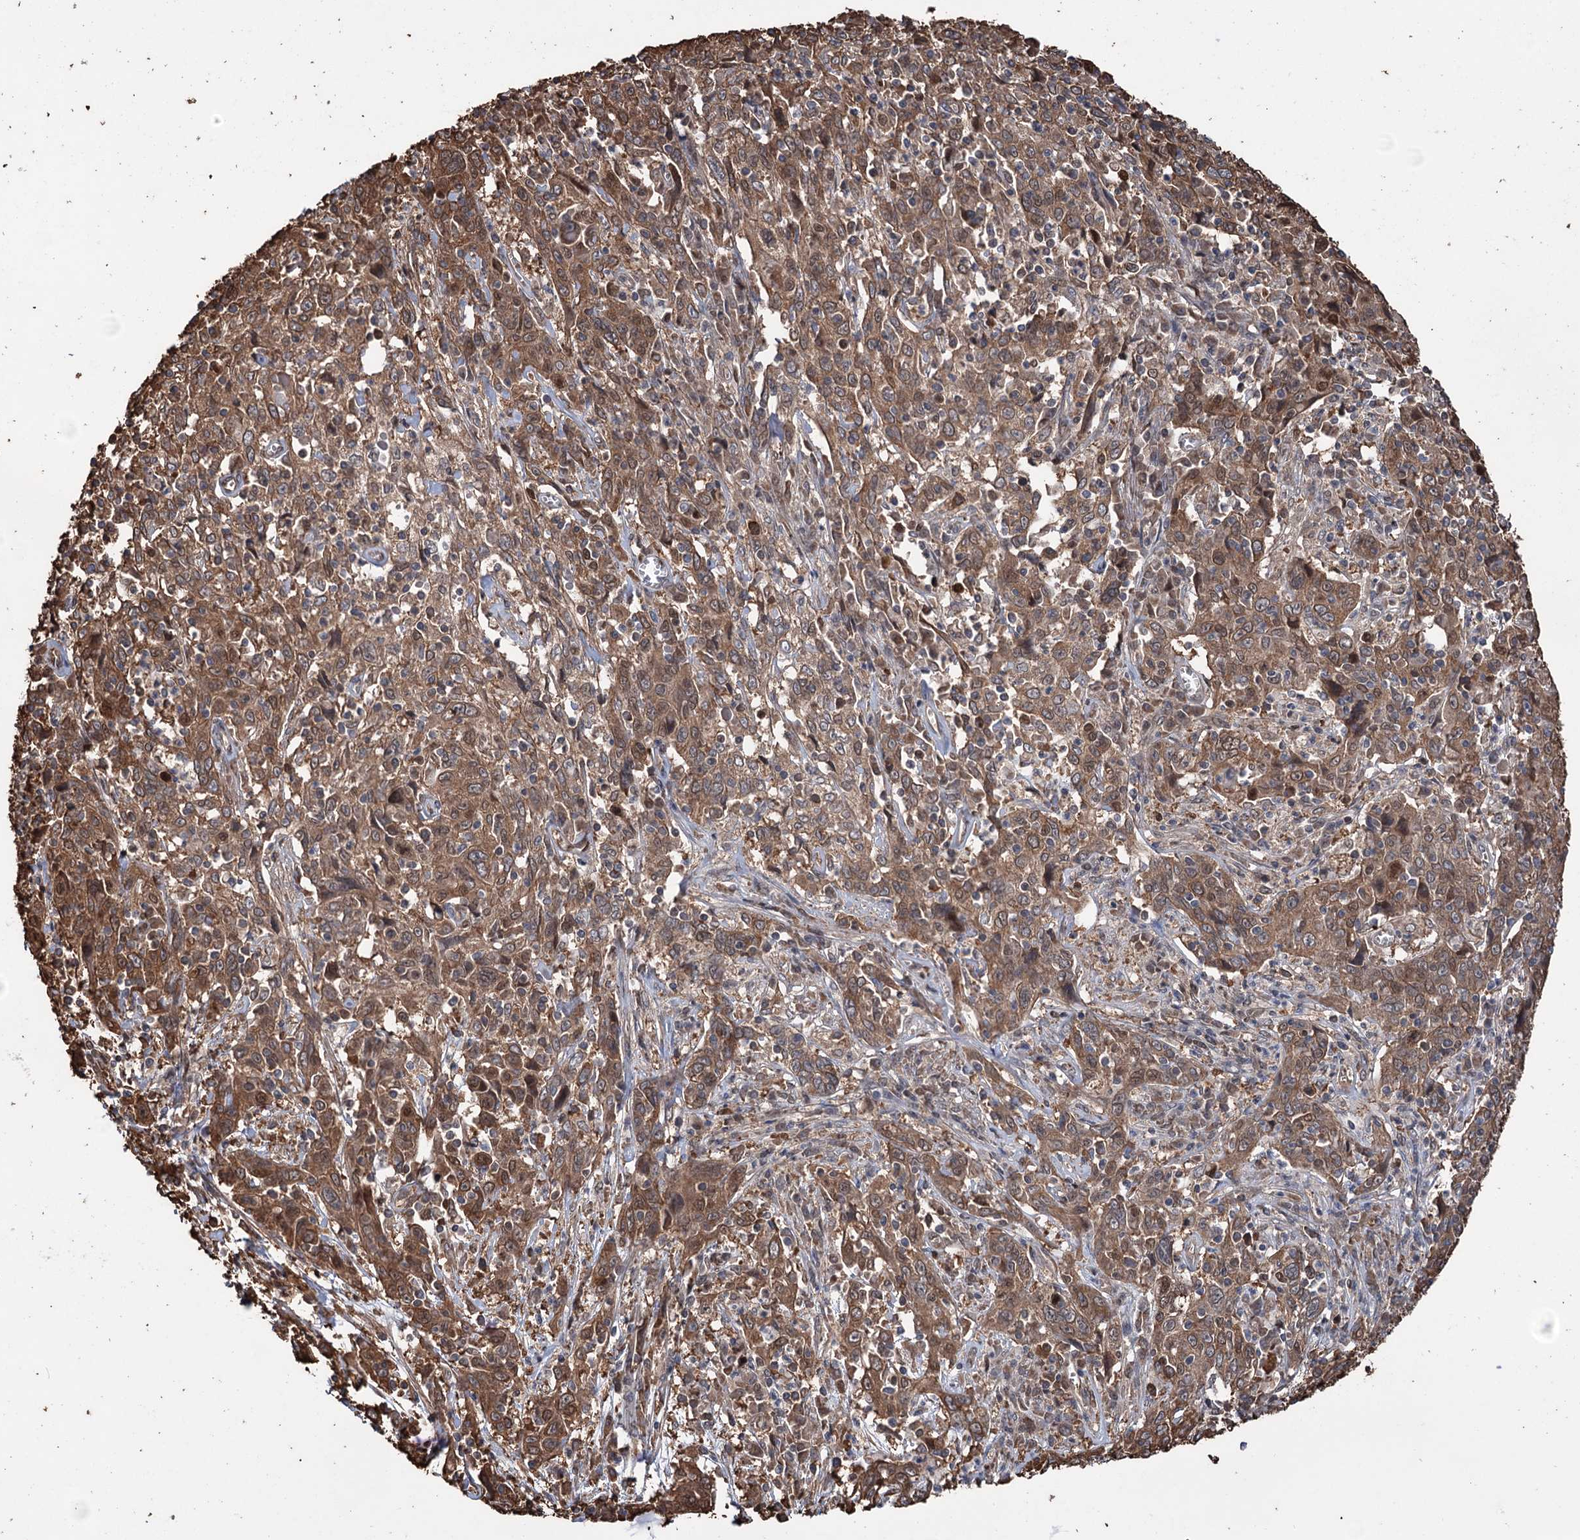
{"staining": {"intensity": "moderate", "quantity": ">75%", "location": "cytoplasmic/membranous"}, "tissue": "cervical cancer", "cell_type": "Tumor cells", "image_type": "cancer", "snomed": [{"axis": "morphology", "description": "Squamous cell carcinoma, NOS"}, {"axis": "topography", "description": "Cervix"}], "caption": "Tumor cells display moderate cytoplasmic/membranous positivity in about >75% of cells in cervical cancer.", "gene": "NCAPD2", "patient": {"sex": "female", "age": 46}}